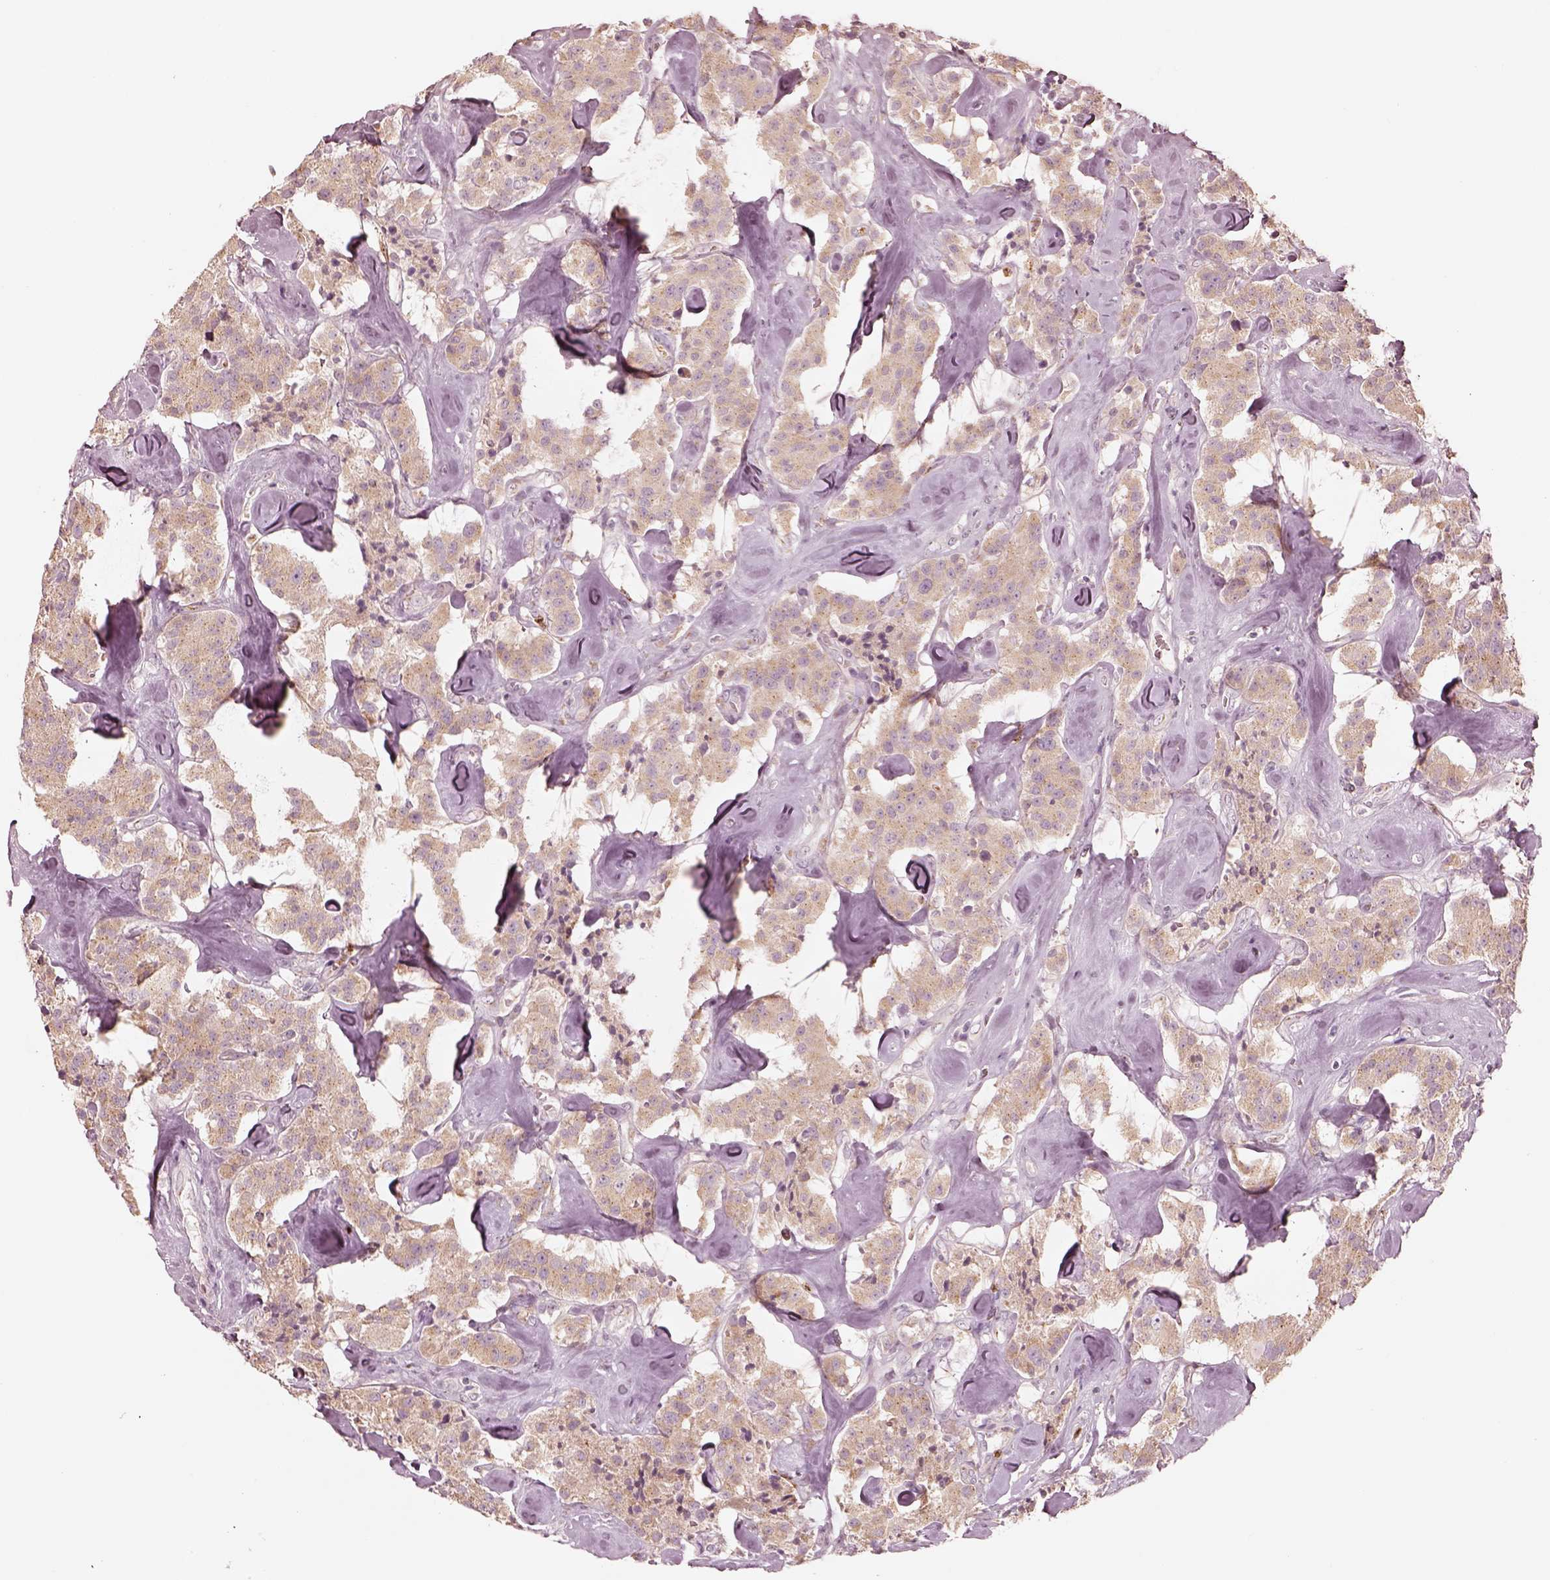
{"staining": {"intensity": "weak", "quantity": ">75%", "location": "cytoplasmic/membranous"}, "tissue": "carcinoid", "cell_type": "Tumor cells", "image_type": "cancer", "snomed": [{"axis": "morphology", "description": "Carcinoid, malignant, NOS"}, {"axis": "topography", "description": "Pancreas"}], "caption": "Carcinoid (malignant) stained with DAB IHC reveals low levels of weak cytoplasmic/membranous positivity in about >75% of tumor cells. The protein is shown in brown color, while the nuclei are stained blue.", "gene": "ABCA7", "patient": {"sex": "male", "age": 41}}